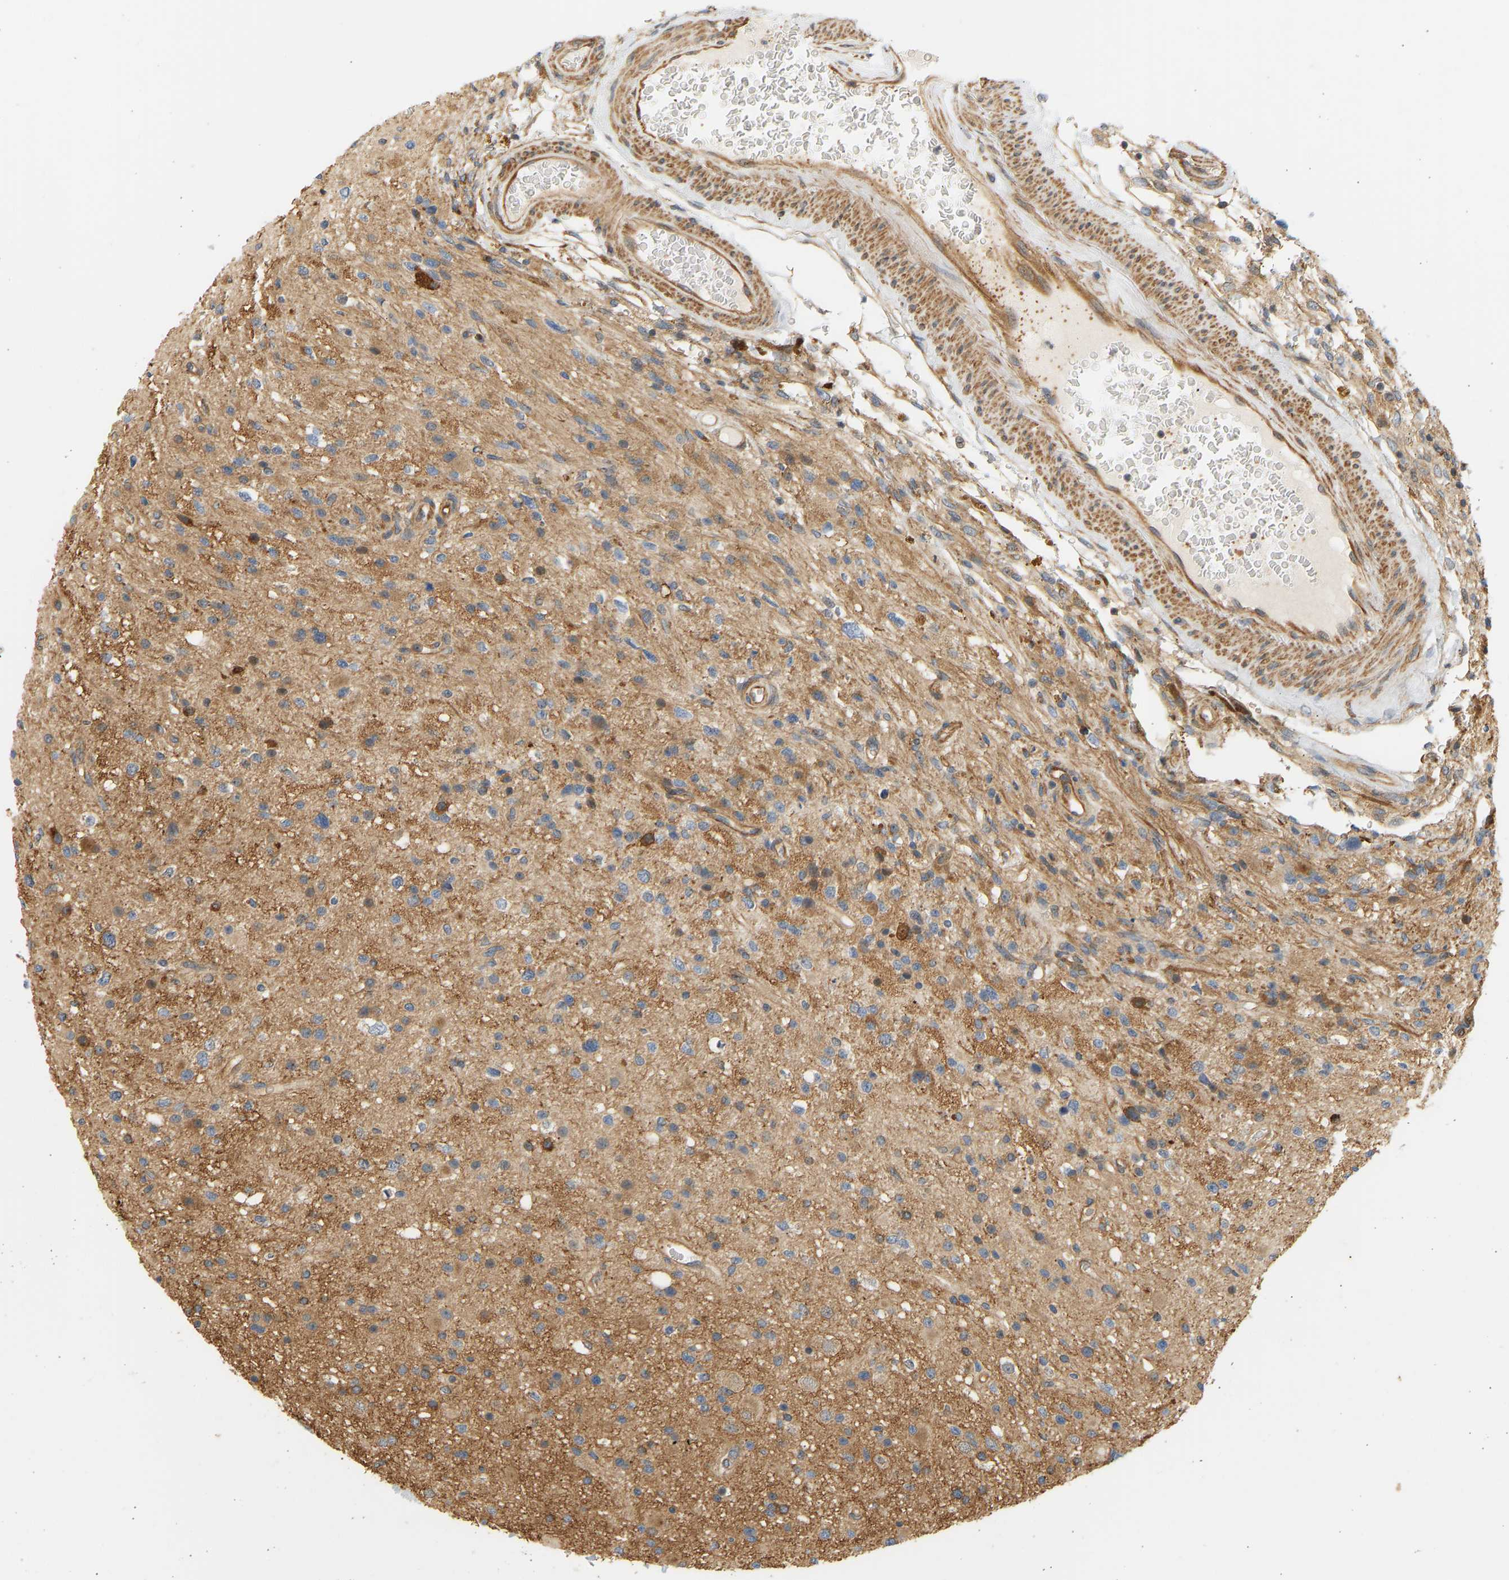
{"staining": {"intensity": "moderate", "quantity": "<25%", "location": "cytoplasmic/membranous"}, "tissue": "glioma", "cell_type": "Tumor cells", "image_type": "cancer", "snomed": [{"axis": "morphology", "description": "Glioma, malignant, High grade"}, {"axis": "topography", "description": "Brain"}], "caption": "Protein staining displays moderate cytoplasmic/membranous expression in approximately <25% of tumor cells in glioma. (DAB IHC with brightfield microscopy, high magnification).", "gene": "CEP57", "patient": {"sex": "male", "age": 33}}